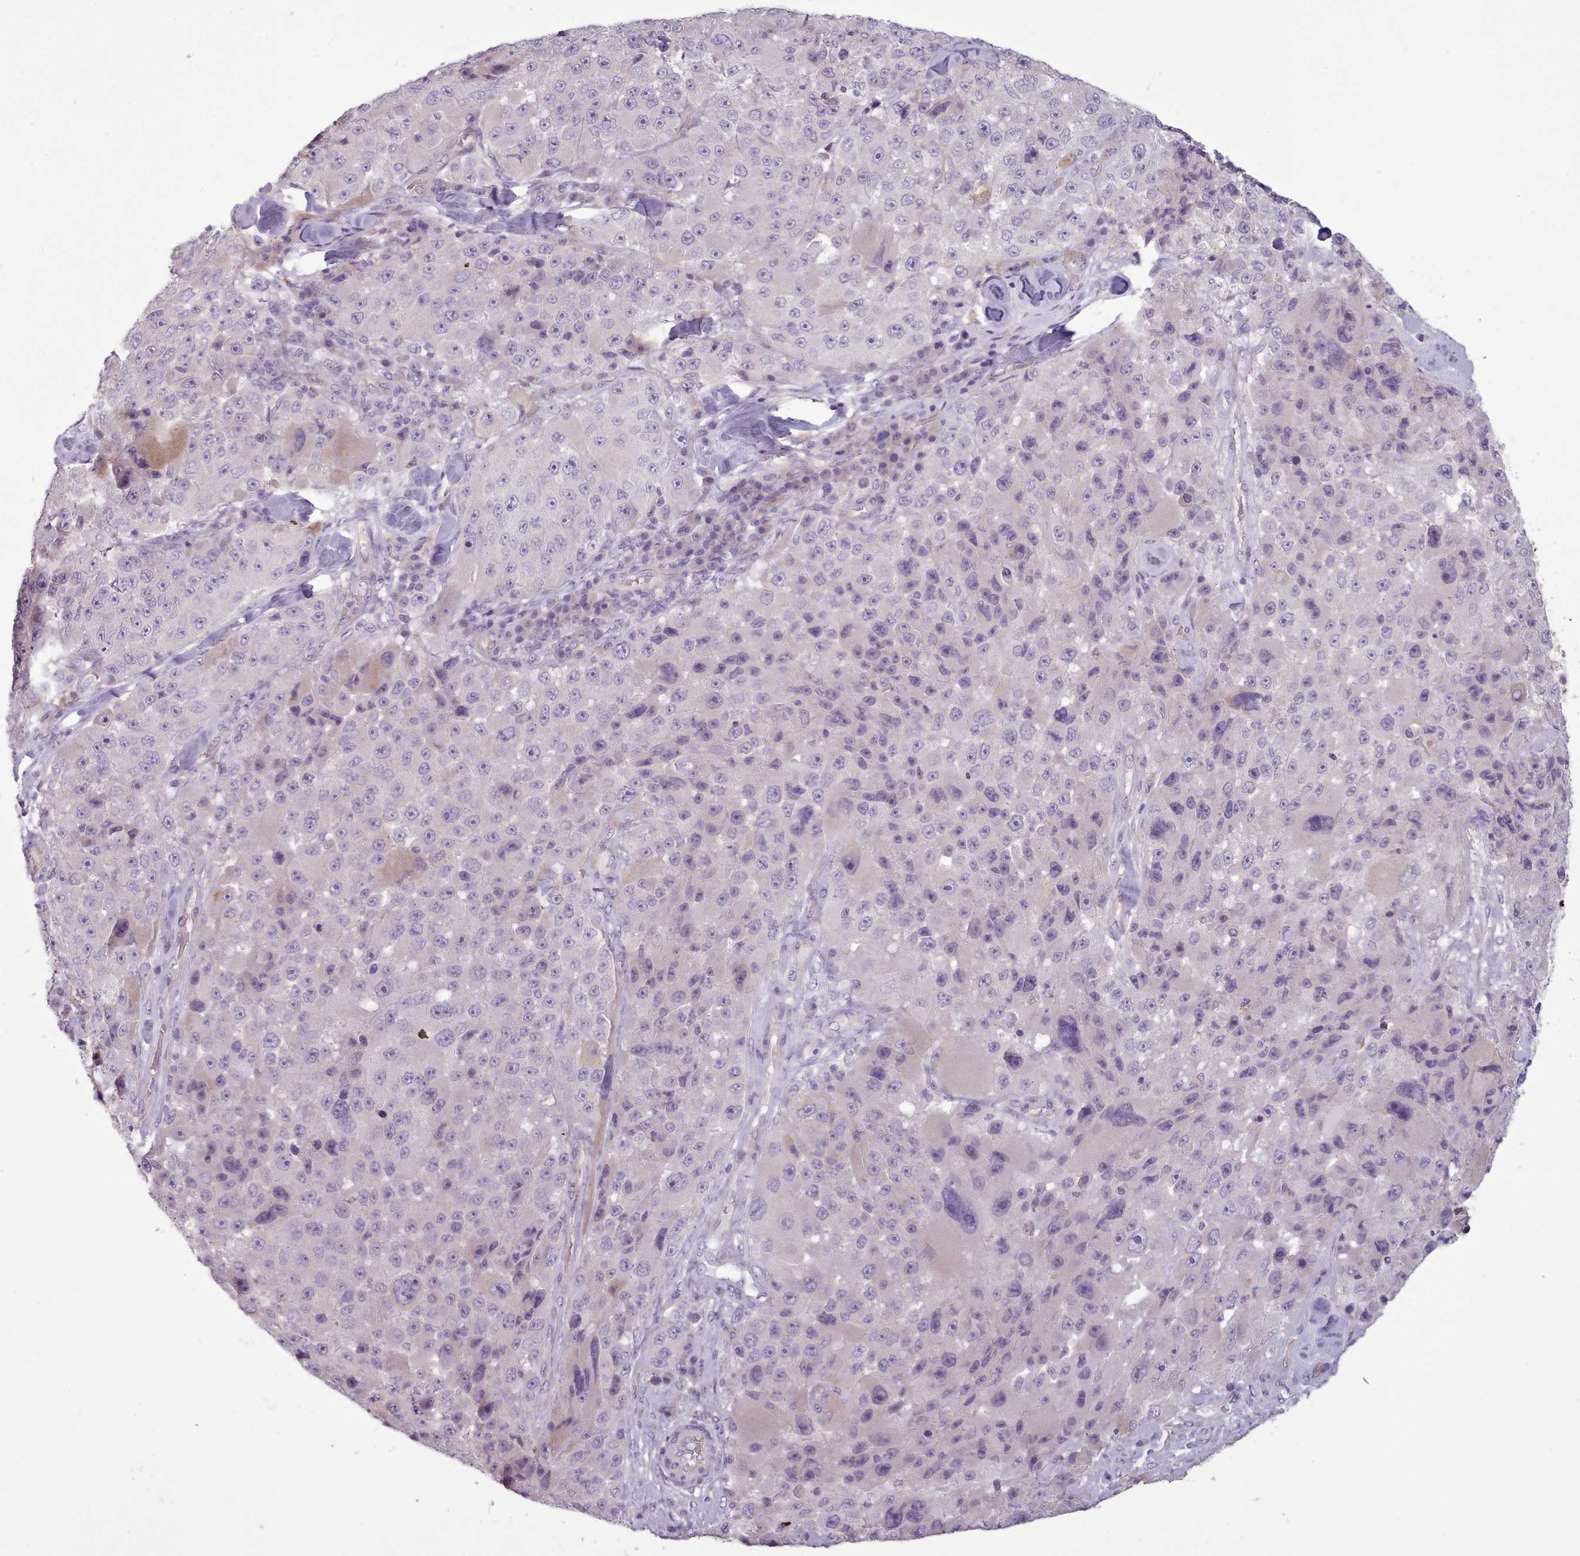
{"staining": {"intensity": "negative", "quantity": "none", "location": "none"}, "tissue": "melanoma", "cell_type": "Tumor cells", "image_type": "cancer", "snomed": [{"axis": "morphology", "description": "Malignant melanoma, Metastatic site"}, {"axis": "topography", "description": "Lymph node"}], "caption": "Tumor cells are negative for brown protein staining in malignant melanoma (metastatic site).", "gene": "PLD4", "patient": {"sex": "male", "age": 62}}